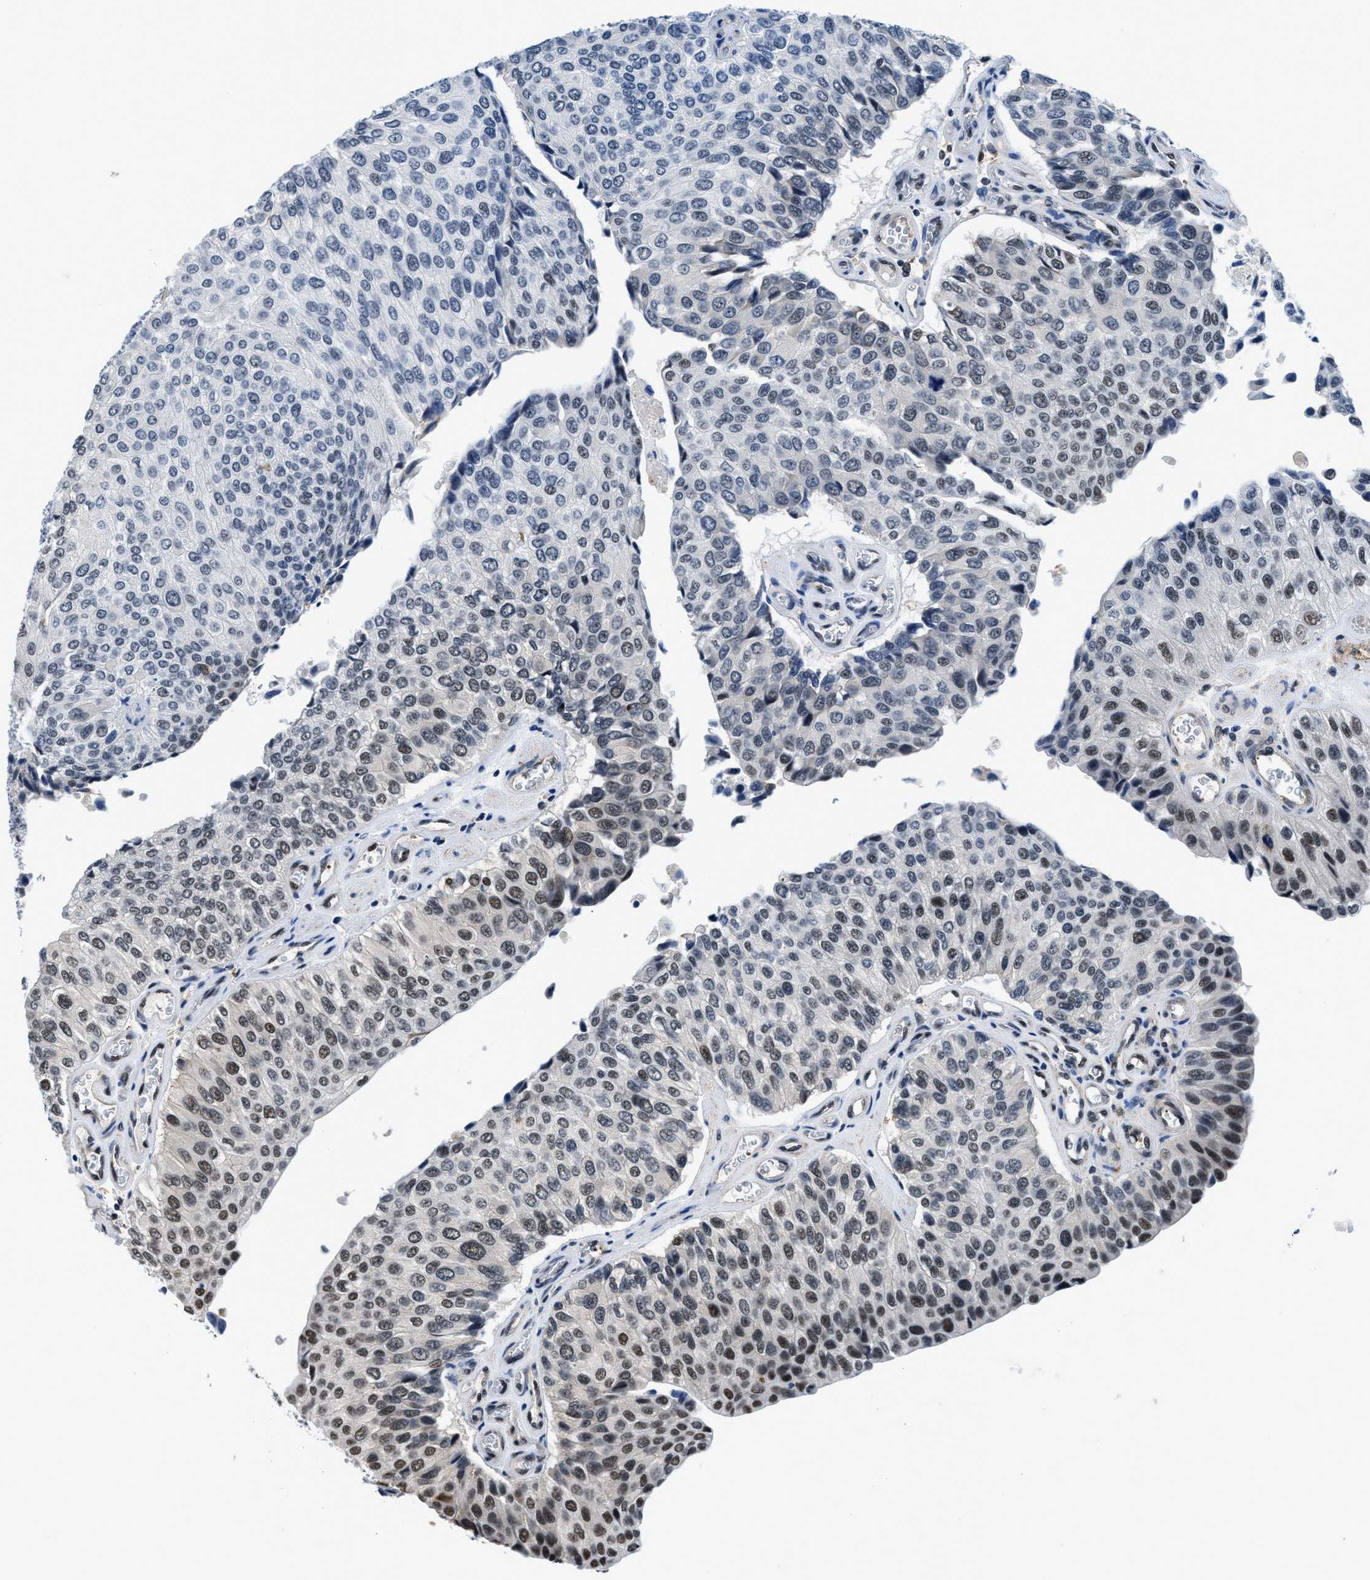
{"staining": {"intensity": "moderate", "quantity": "25%-75%", "location": "nuclear"}, "tissue": "urothelial cancer", "cell_type": "Tumor cells", "image_type": "cancer", "snomed": [{"axis": "morphology", "description": "Urothelial carcinoma, High grade"}, {"axis": "topography", "description": "Kidney"}, {"axis": "topography", "description": "Urinary bladder"}], "caption": "High-grade urothelial carcinoma stained for a protein displays moderate nuclear positivity in tumor cells.", "gene": "HNRNPH2", "patient": {"sex": "male", "age": 77}}